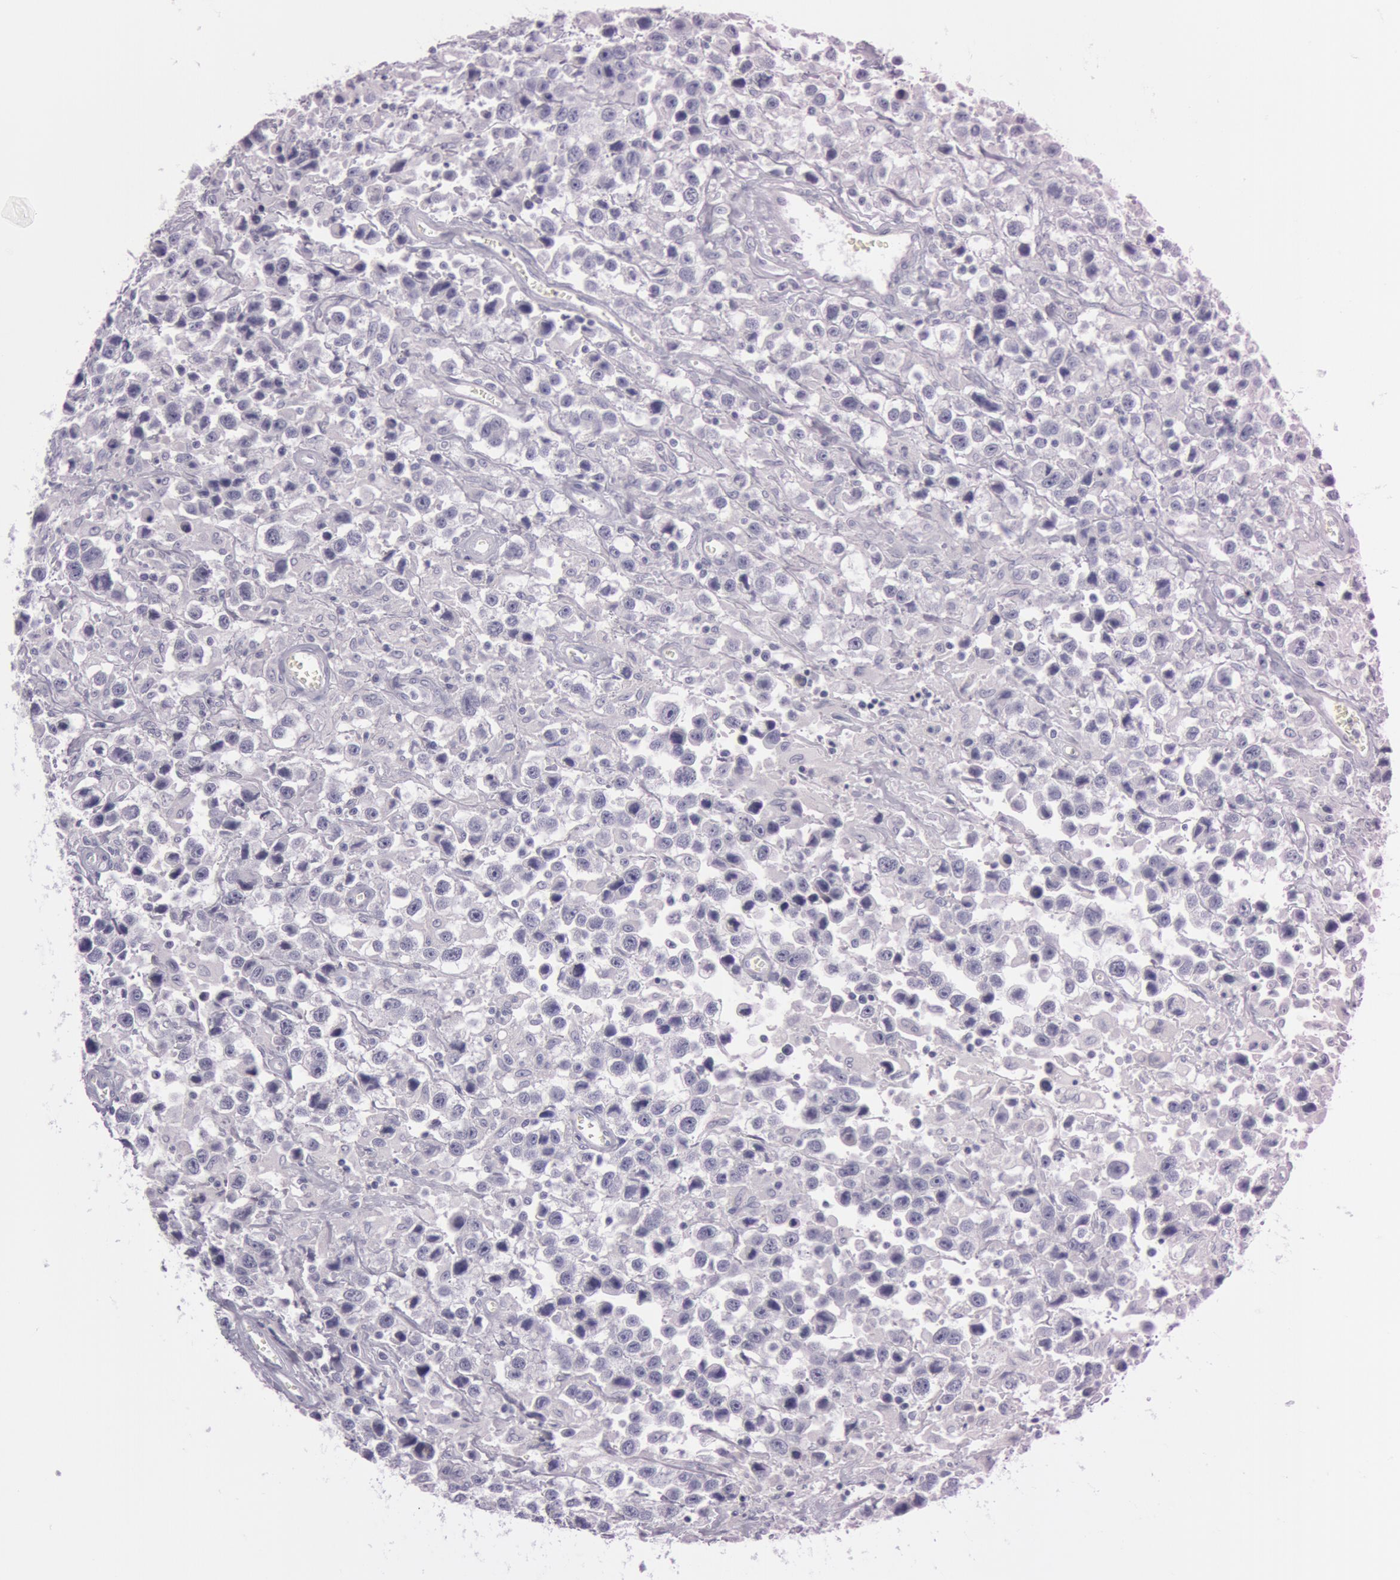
{"staining": {"intensity": "negative", "quantity": "none", "location": "none"}, "tissue": "testis cancer", "cell_type": "Tumor cells", "image_type": "cancer", "snomed": [{"axis": "morphology", "description": "Seminoma, NOS"}, {"axis": "topography", "description": "Testis"}], "caption": "A micrograph of human testis cancer (seminoma) is negative for staining in tumor cells.", "gene": "FOLH1", "patient": {"sex": "male", "age": 43}}